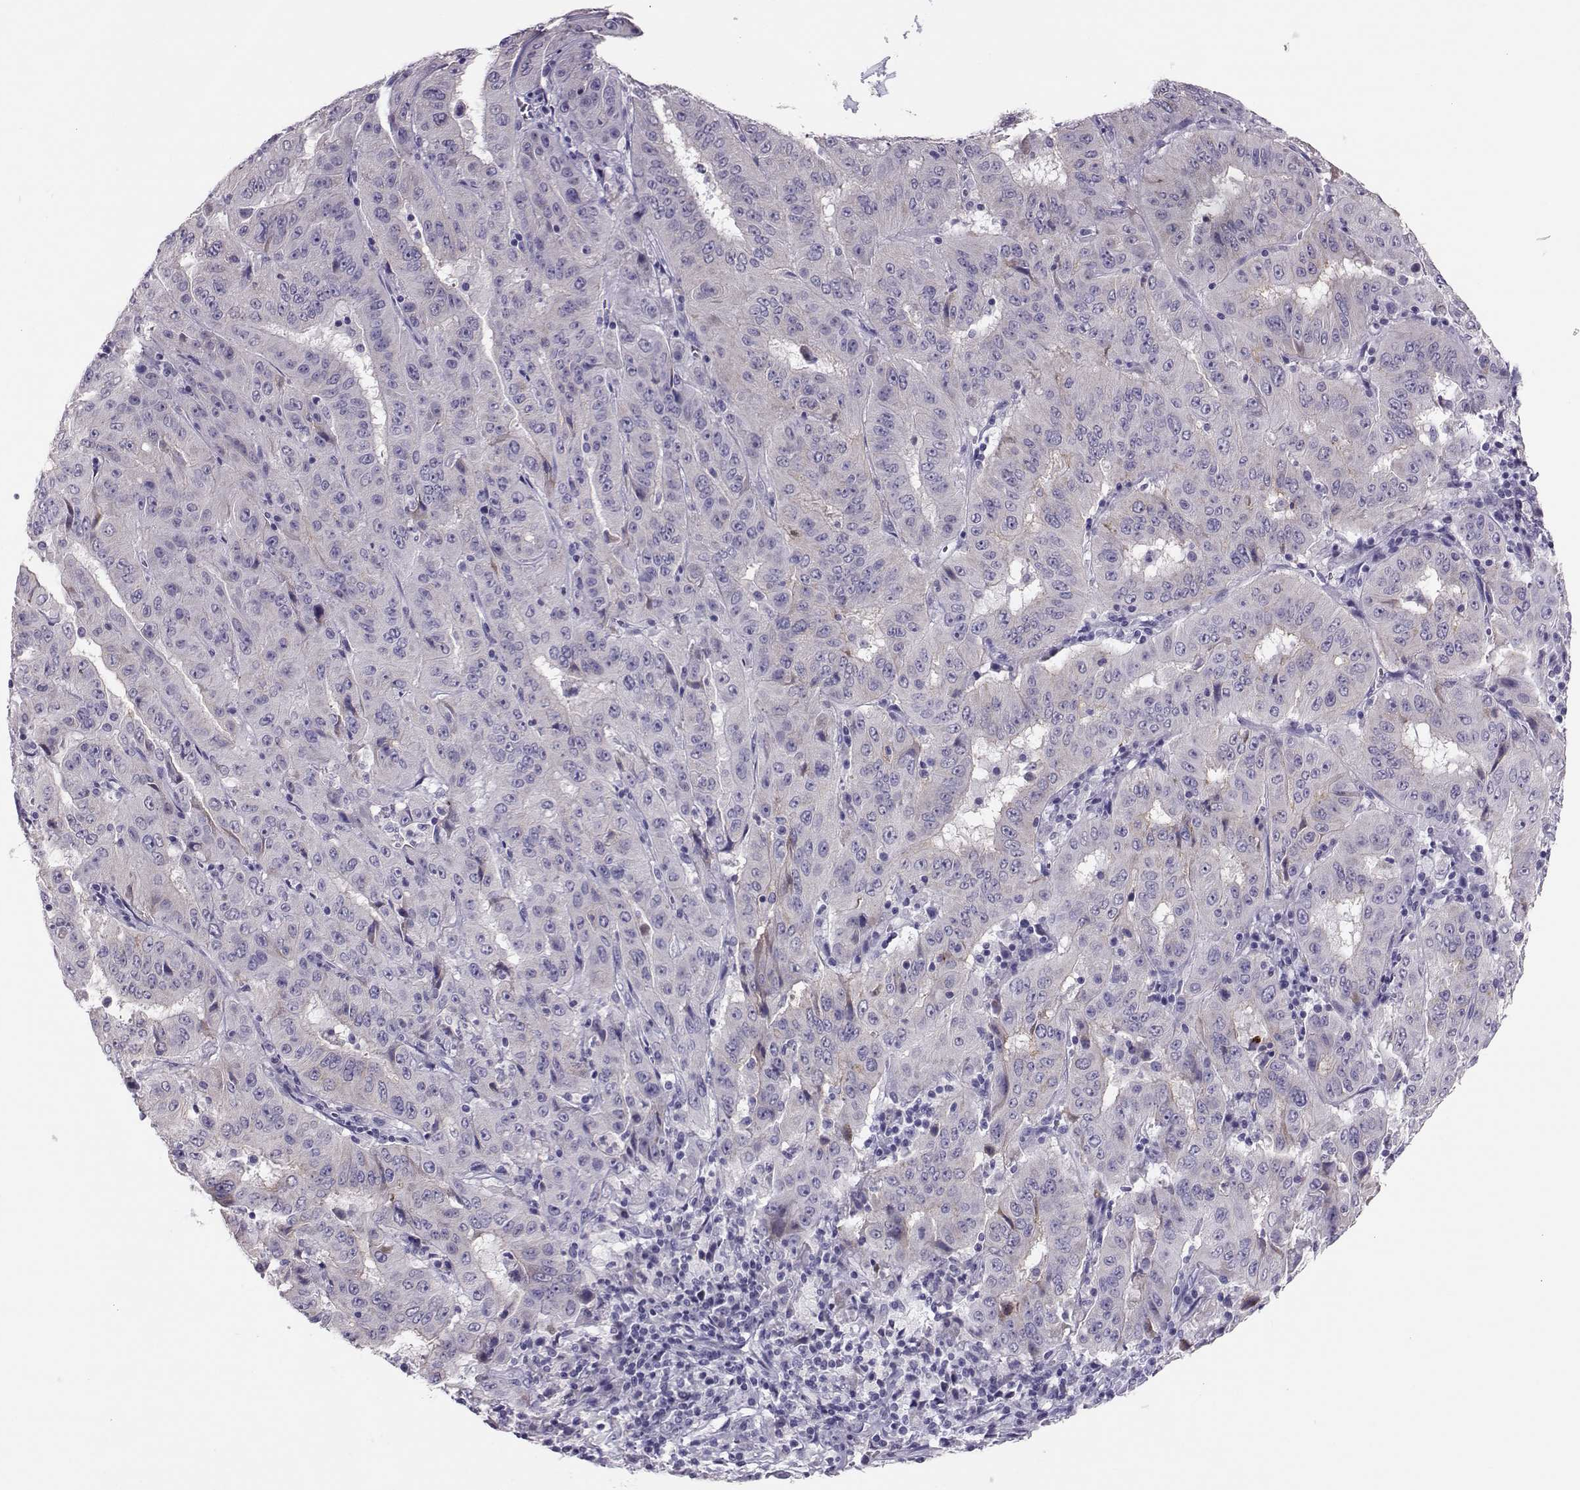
{"staining": {"intensity": "negative", "quantity": "none", "location": "none"}, "tissue": "pancreatic cancer", "cell_type": "Tumor cells", "image_type": "cancer", "snomed": [{"axis": "morphology", "description": "Adenocarcinoma, NOS"}, {"axis": "topography", "description": "Pancreas"}], "caption": "Human pancreatic cancer (adenocarcinoma) stained for a protein using immunohistochemistry (IHC) shows no expression in tumor cells.", "gene": "DNAAF1", "patient": {"sex": "male", "age": 63}}